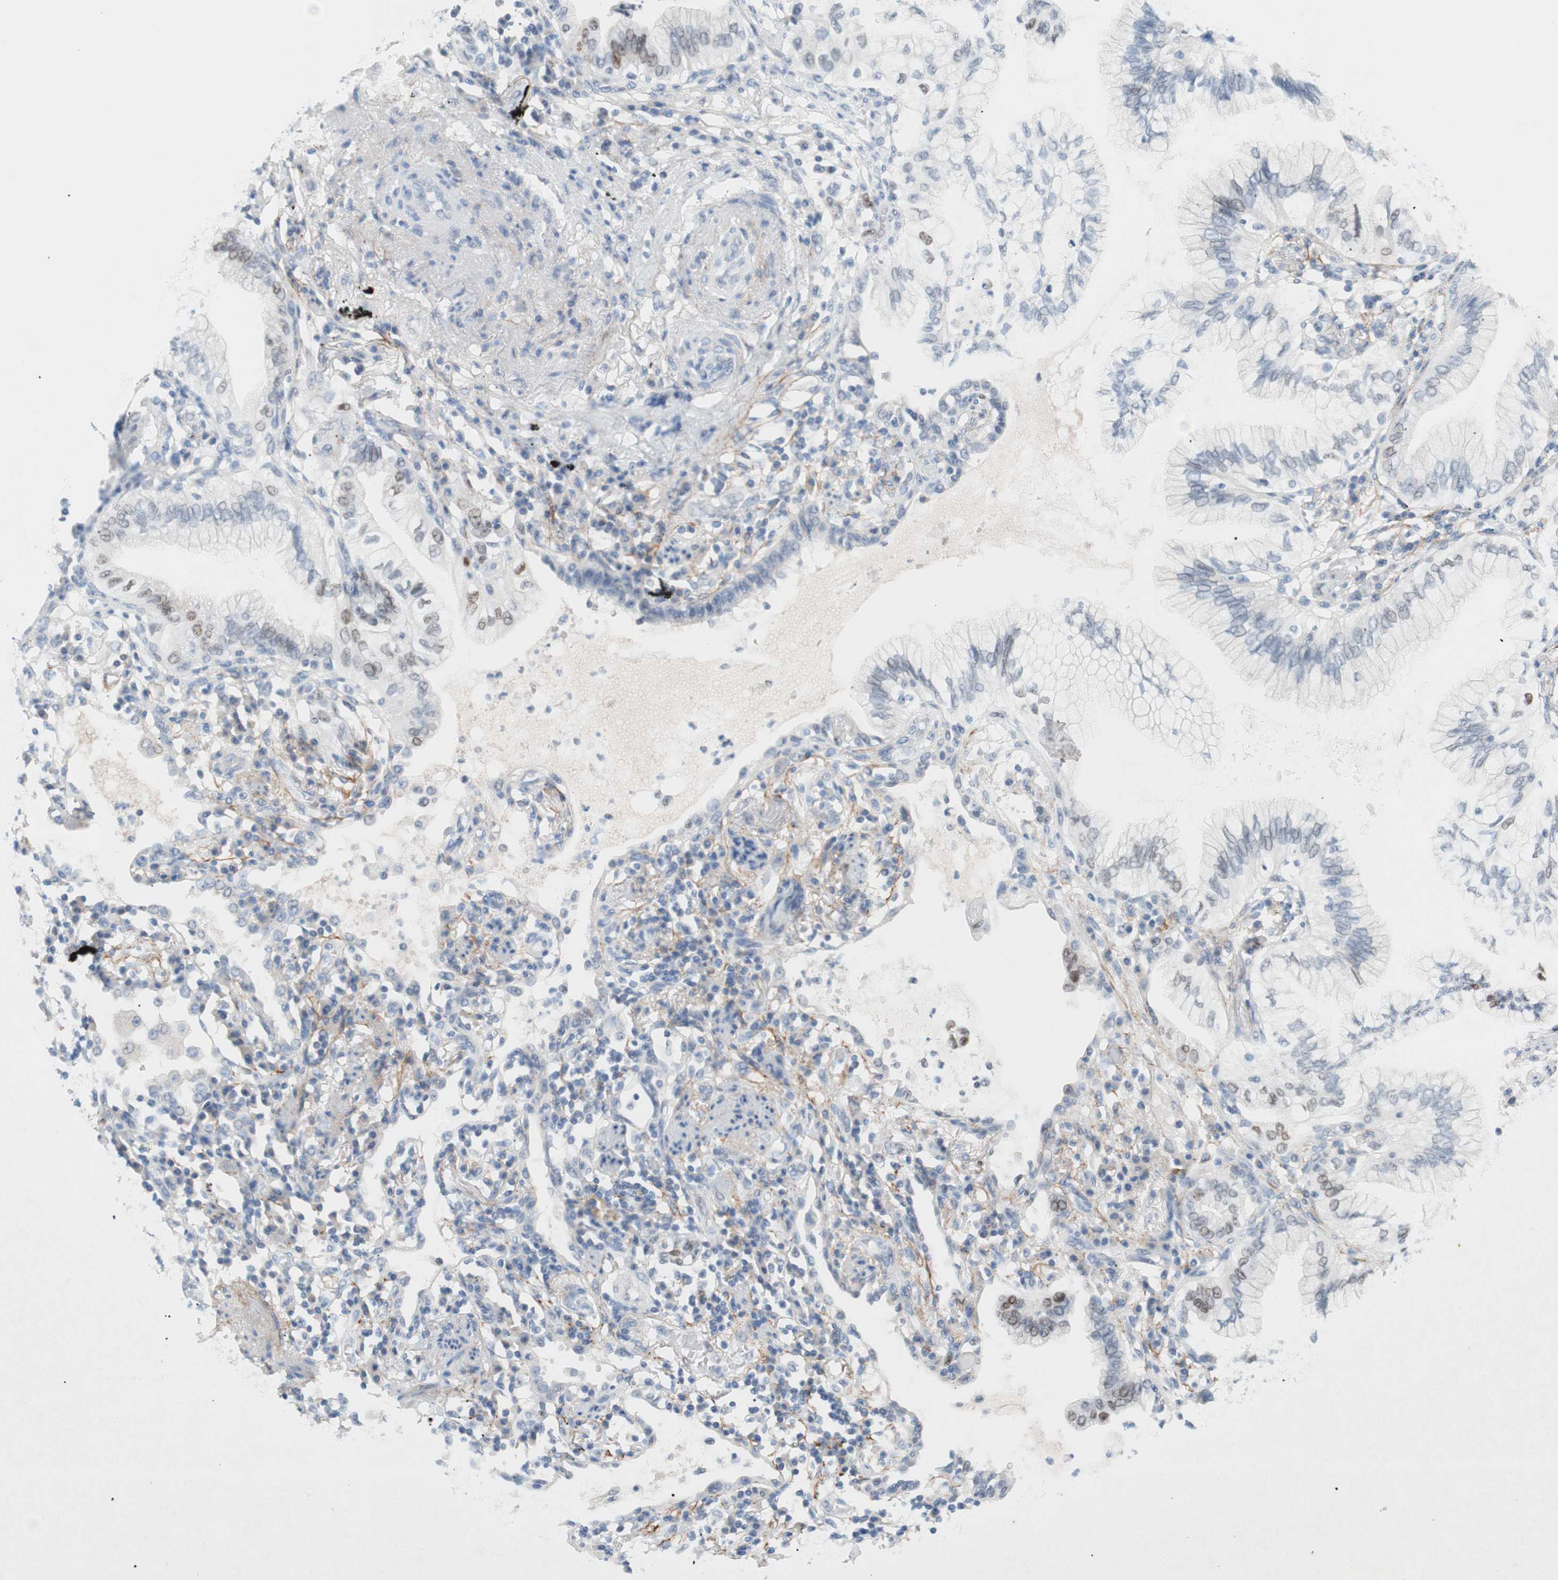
{"staining": {"intensity": "weak", "quantity": "<25%", "location": "nuclear"}, "tissue": "lung cancer", "cell_type": "Tumor cells", "image_type": "cancer", "snomed": [{"axis": "morphology", "description": "Adenocarcinoma, NOS"}, {"axis": "topography", "description": "Lung"}], "caption": "A high-resolution micrograph shows IHC staining of lung cancer (adenocarcinoma), which exhibits no significant expression in tumor cells.", "gene": "FOSL1", "patient": {"sex": "female", "age": 70}}